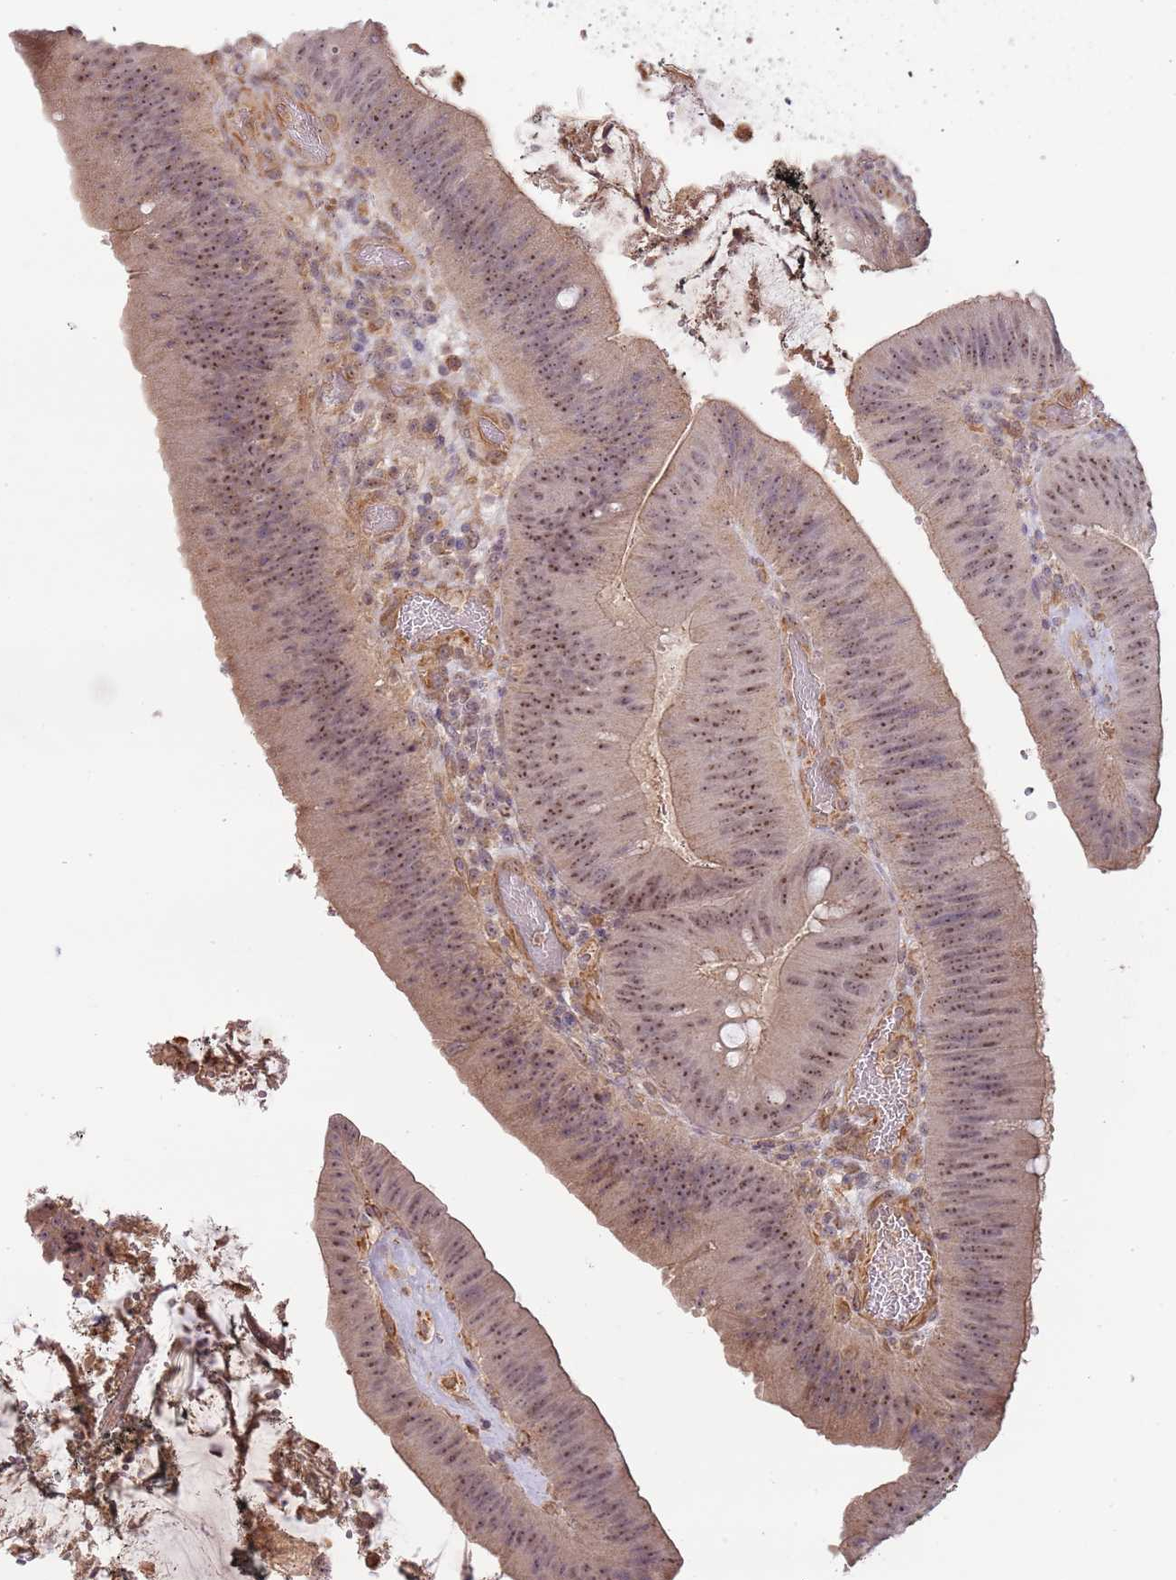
{"staining": {"intensity": "moderate", "quantity": ">75%", "location": "cytoplasmic/membranous,nuclear"}, "tissue": "colorectal cancer", "cell_type": "Tumor cells", "image_type": "cancer", "snomed": [{"axis": "morphology", "description": "Adenocarcinoma, NOS"}, {"axis": "topography", "description": "Colon"}], "caption": "Colorectal cancer (adenocarcinoma) was stained to show a protein in brown. There is medium levels of moderate cytoplasmic/membranous and nuclear staining in approximately >75% of tumor cells.", "gene": "SURF2", "patient": {"sex": "female", "age": 43}}